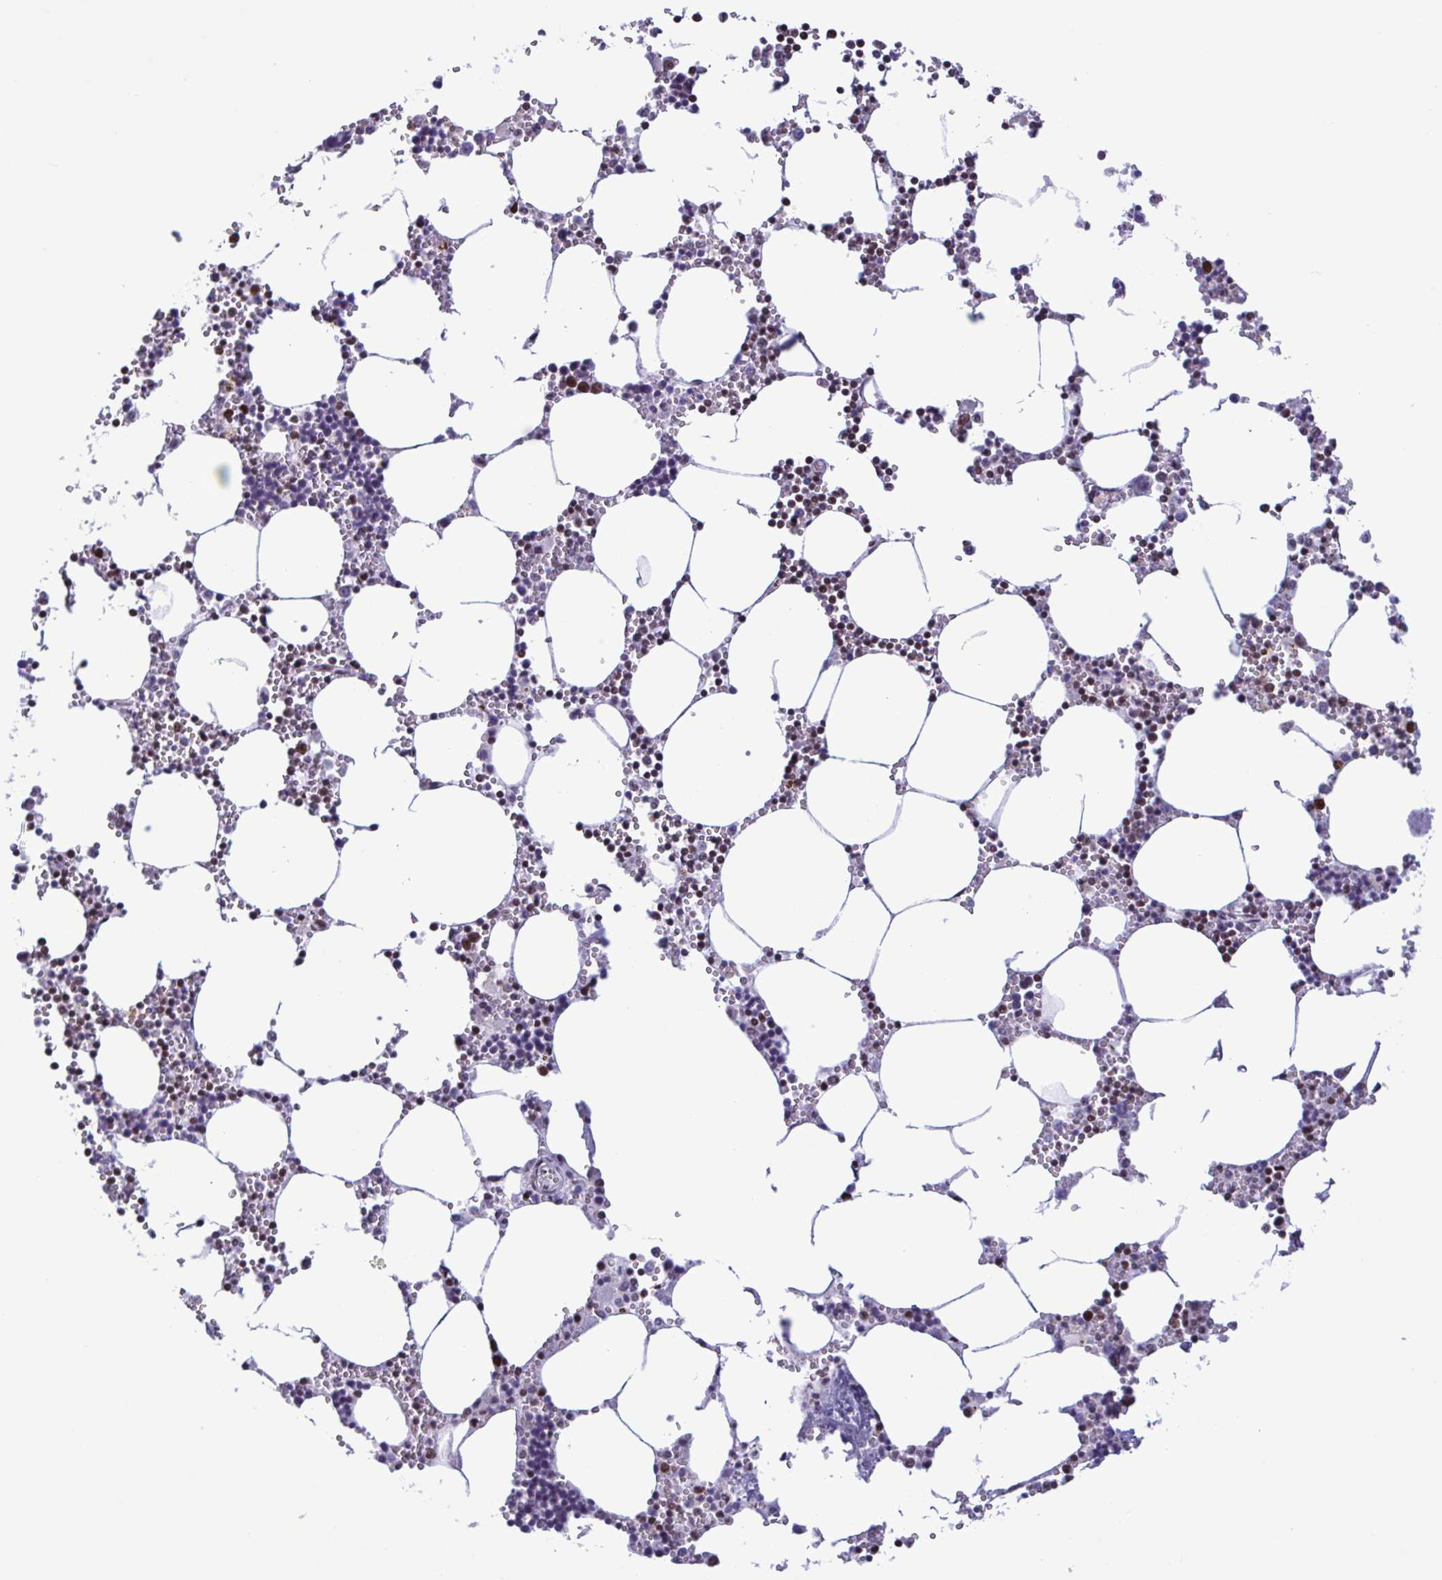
{"staining": {"intensity": "moderate", "quantity": "<25%", "location": "nuclear"}, "tissue": "bone marrow", "cell_type": "Hematopoietic cells", "image_type": "normal", "snomed": [{"axis": "morphology", "description": "Normal tissue, NOS"}, {"axis": "topography", "description": "Bone marrow"}], "caption": "A micrograph of bone marrow stained for a protein exhibits moderate nuclear brown staining in hematopoietic cells.", "gene": "TIMM21", "patient": {"sex": "male", "age": 54}}